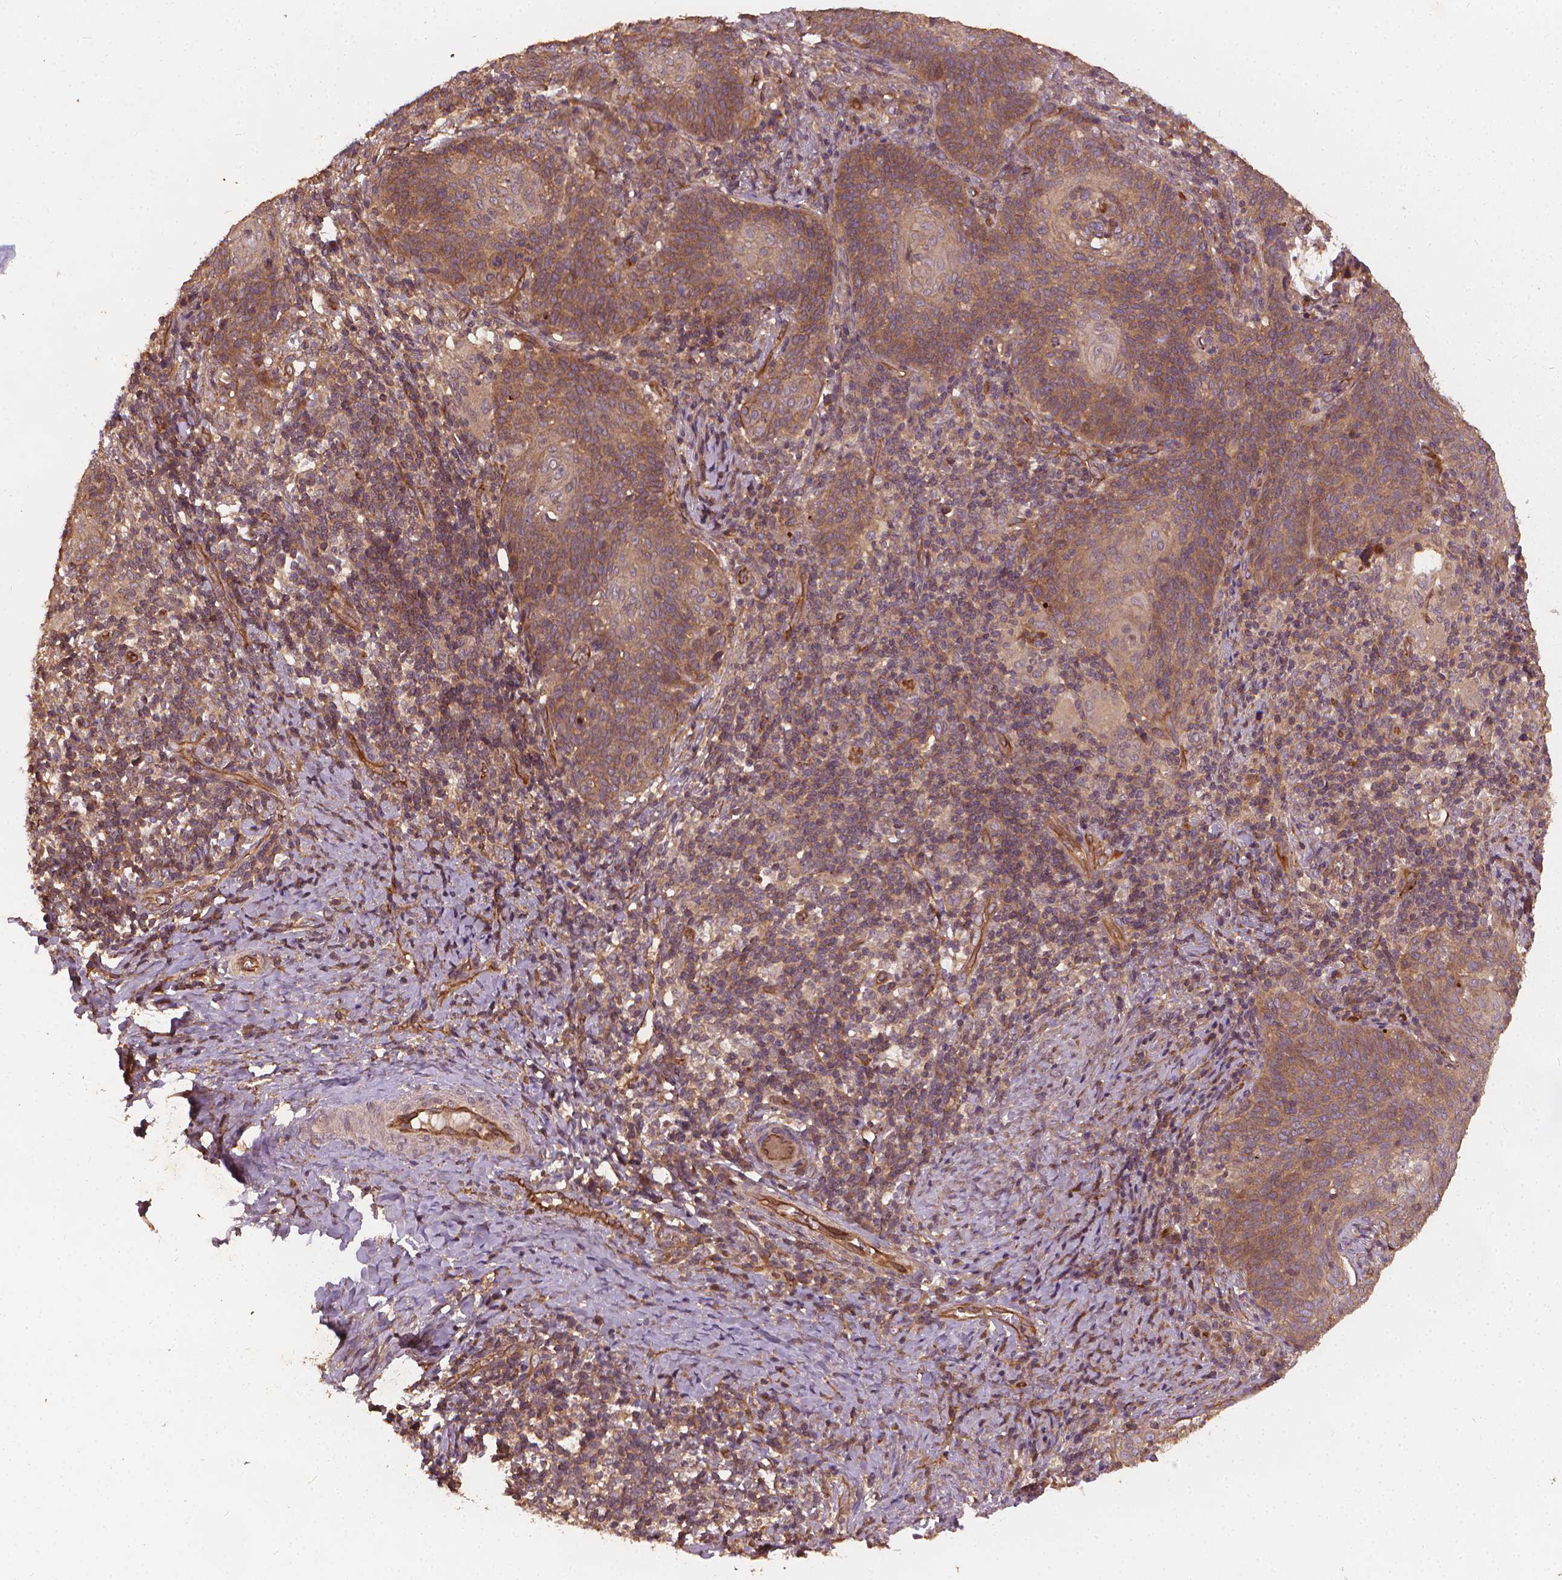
{"staining": {"intensity": "moderate", "quantity": ">75%", "location": "cytoplasmic/membranous"}, "tissue": "cervical cancer", "cell_type": "Tumor cells", "image_type": "cancer", "snomed": [{"axis": "morphology", "description": "Normal tissue, NOS"}, {"axis": "morphology", "description": "Squamous cell carcinoma, NOS"}, {"axis": "topography", "description": "Cervix"}], "caption": "Immunohistochemistry photomicrograph of cervical squamous cell carcinoma stained for a protein (brown), which exhibits medium levels of moderate cytoplasmic/membranous expression in about >75% of tumor cells.", "gene": "UBXN2A", "patient": {"sex": "female", "age": 39}}